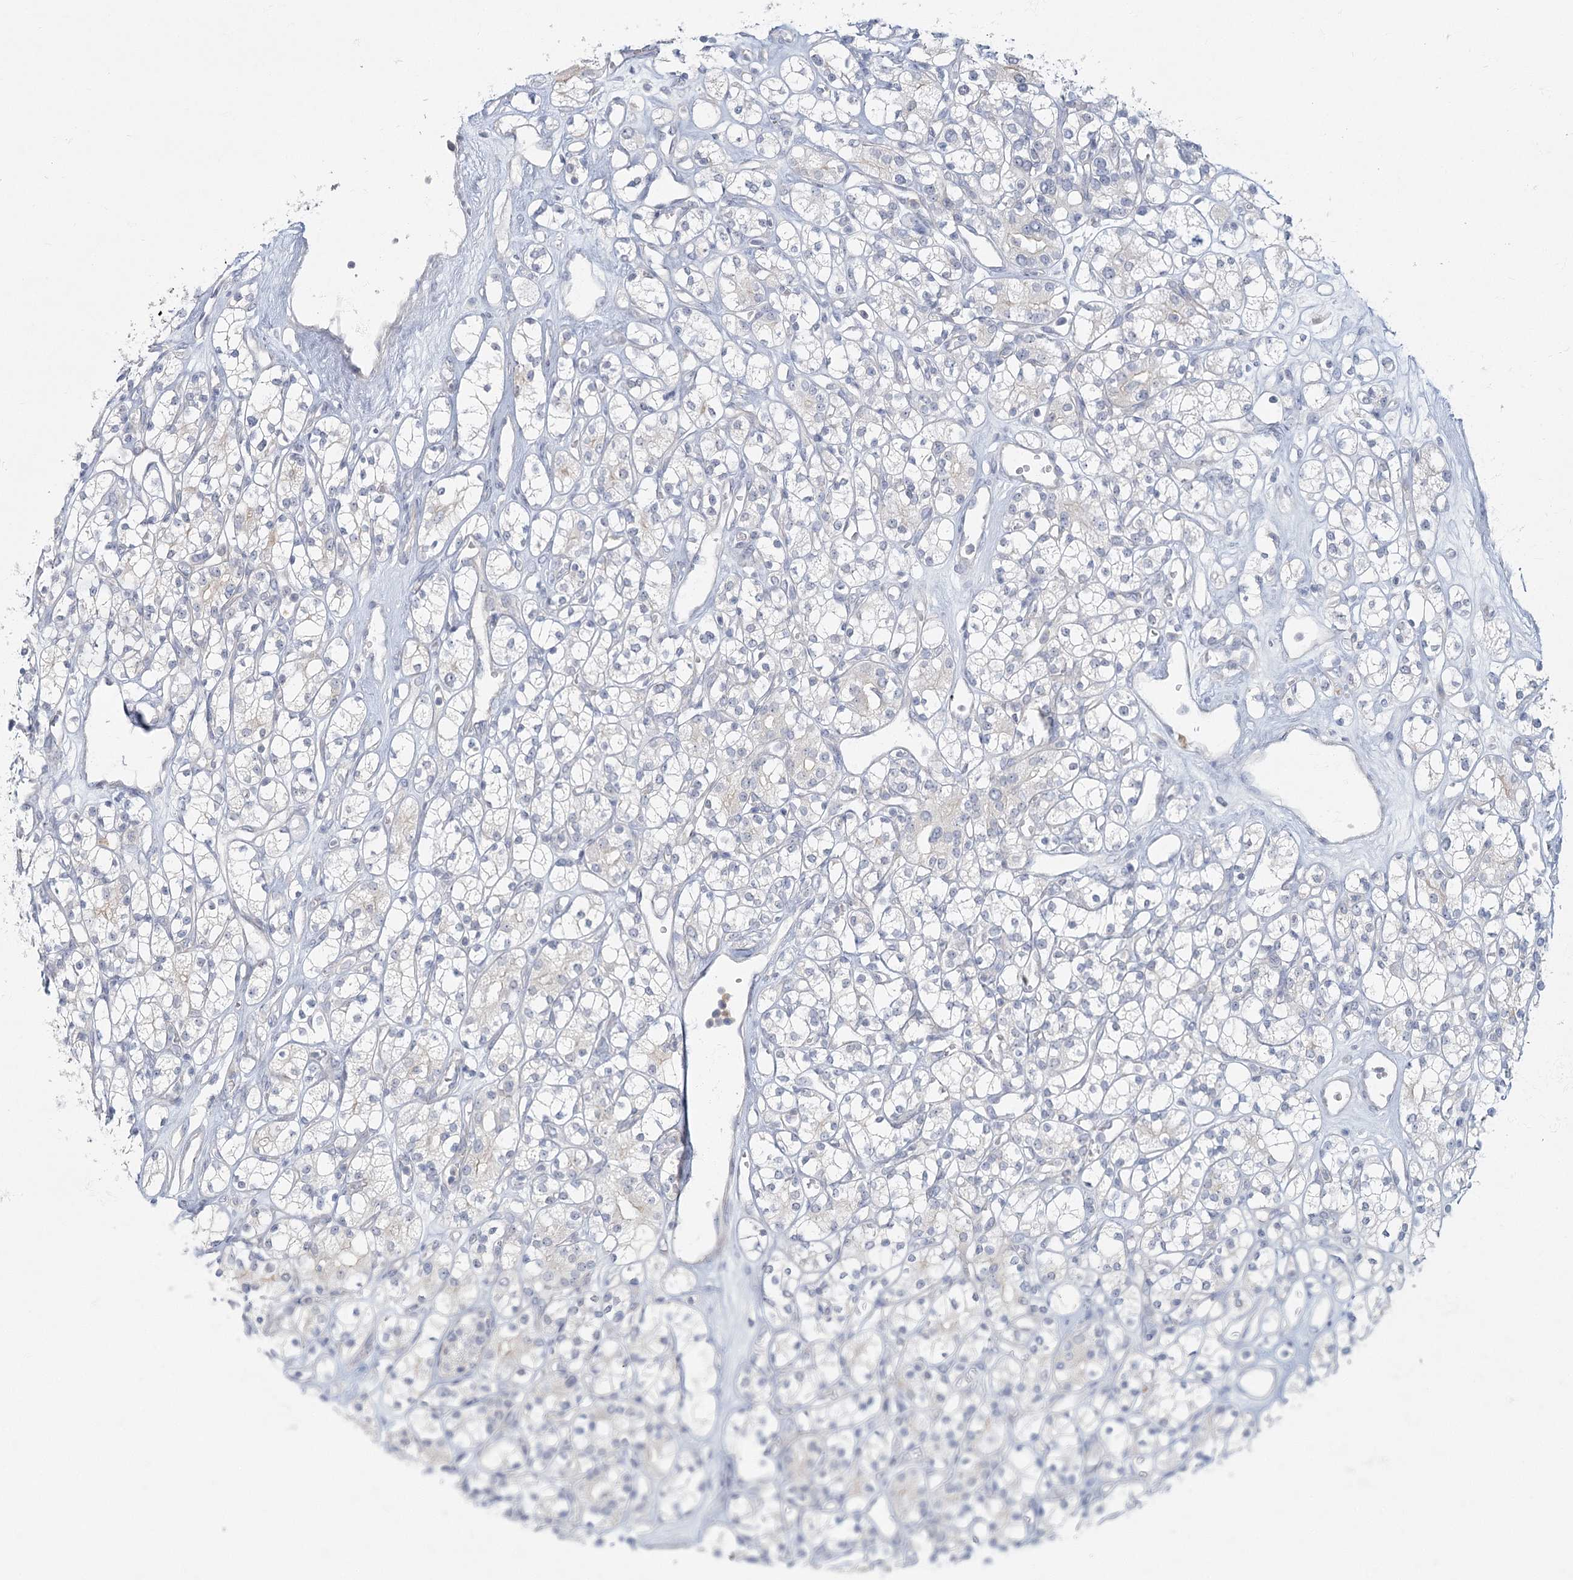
{"staining": {"intensity": "negative", "quantity": "none", "location": "none"}, "tissue": "renal cancer", "cell_type": "Tumor cells", "image_type": "cancer", "snomed": [{"axis": "morphology", "description": "Adenocarcinoma, NOS"}, {"axis": "topography", "description": "Kidney"}], "caption": "Human renal cancer (adenocarcinoma) stained for a protein using IHC exhibits no staining in tumor cells.", "gene": "FAM110C", "patient": {"sex": "male", "age": 77}}